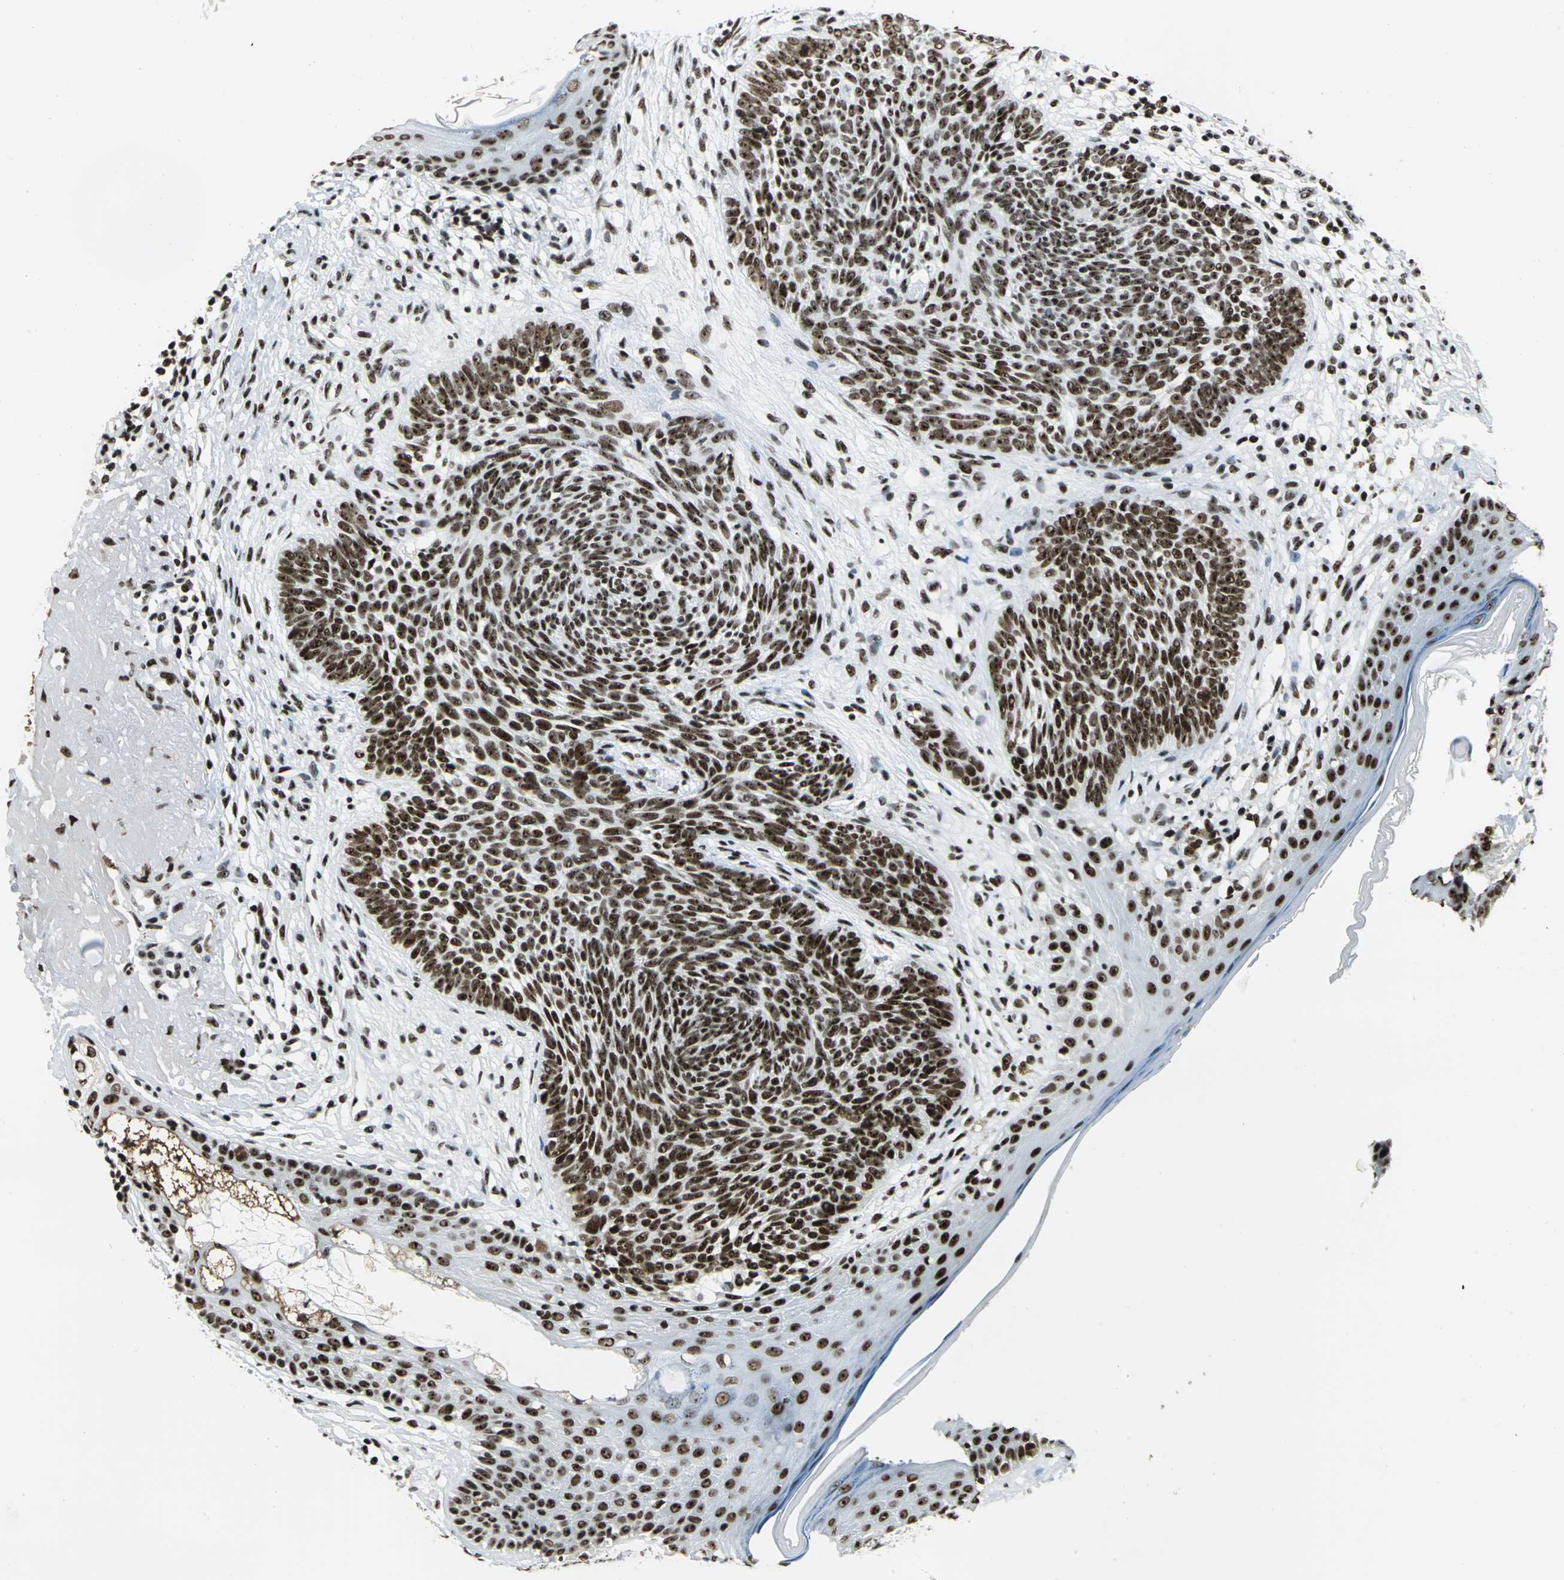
{"staining": {"intensity": "strong", "quantity": ">75%", "location": "nuclear"}, "tissue": "skin cancer", "cell_type": "Tumor cells", "image_type": "cancer", "snomed": [{"axis": "morphology", "description": "Basal cell carcinoma"}, {"axis": "topography", "description": "Skin"}], "caption": "DAB (3,3'-diaminobenzidine) immunohistochemical staining of skin cancer exhibits strong nuclear protein expression in approximately >75% of tumor cells. The protein is shown in brown color, while the nuclei are stained blue.", "gene": "UBTF", "patient": {"sex": "male", "age": 74}}